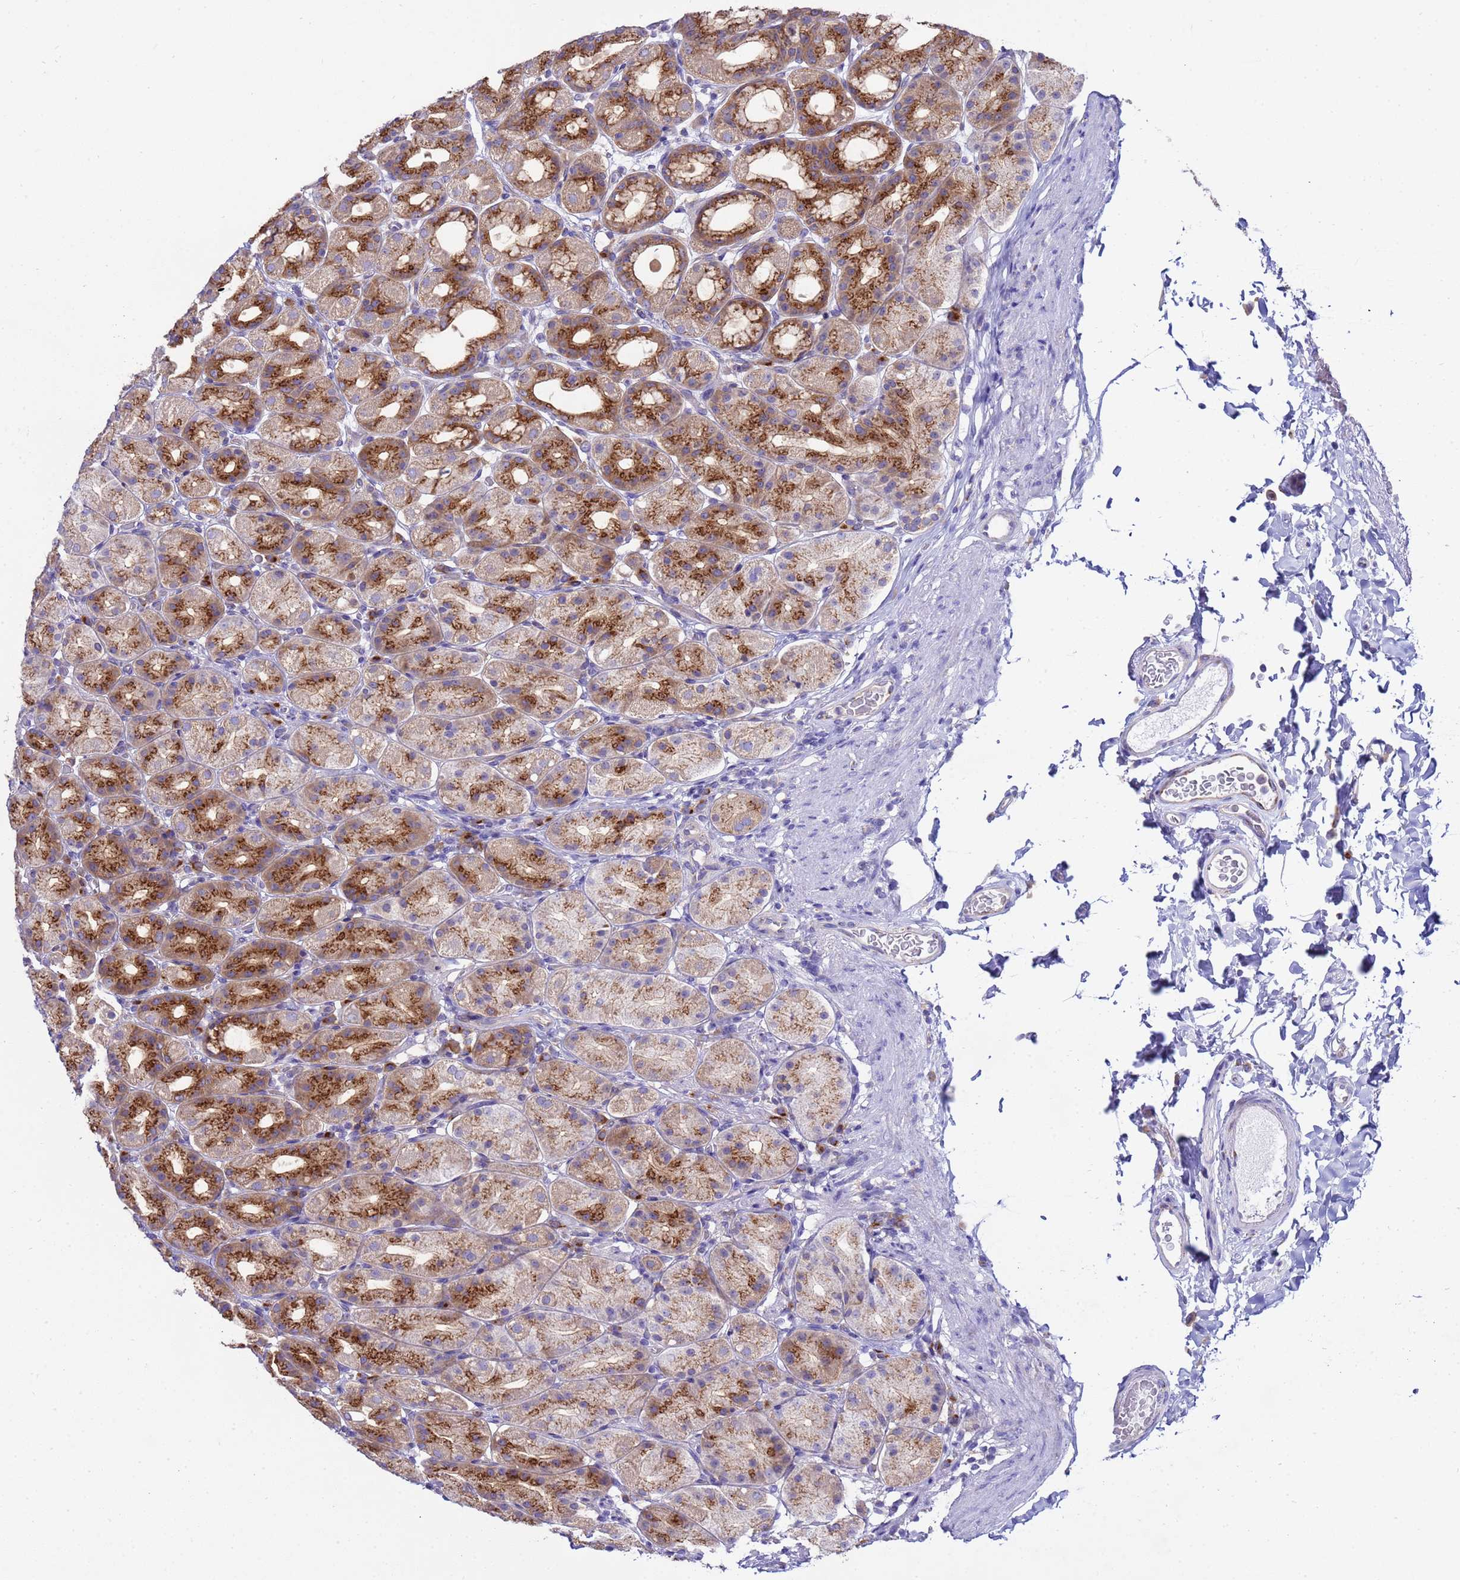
{"staining": {"intensity": "strong", "quantity": "25%-75%", "location": "cytoplasmic/membranous"}, "tissue": "stomach", "cell_type": "Glandular cells", "image_type": "normal", "snomed": [{"axis": "morphology", "description": "Normal tissue, NOS"}, {"axis": "topography", "description": "Stomach, upper"}], "caption": "DAB immunohistochemical staining of unremarkable human stomach shows strong cytoplasmic/membranous protein staining in about 25%-75% of glandular cells. The staining is performed using DAB brown chromogen to label protein expression. The nuclei are counter-stained blue using hematoxylin.", "gene": "ANAPC1", "patient": {"sex": "male", "age": 68}}